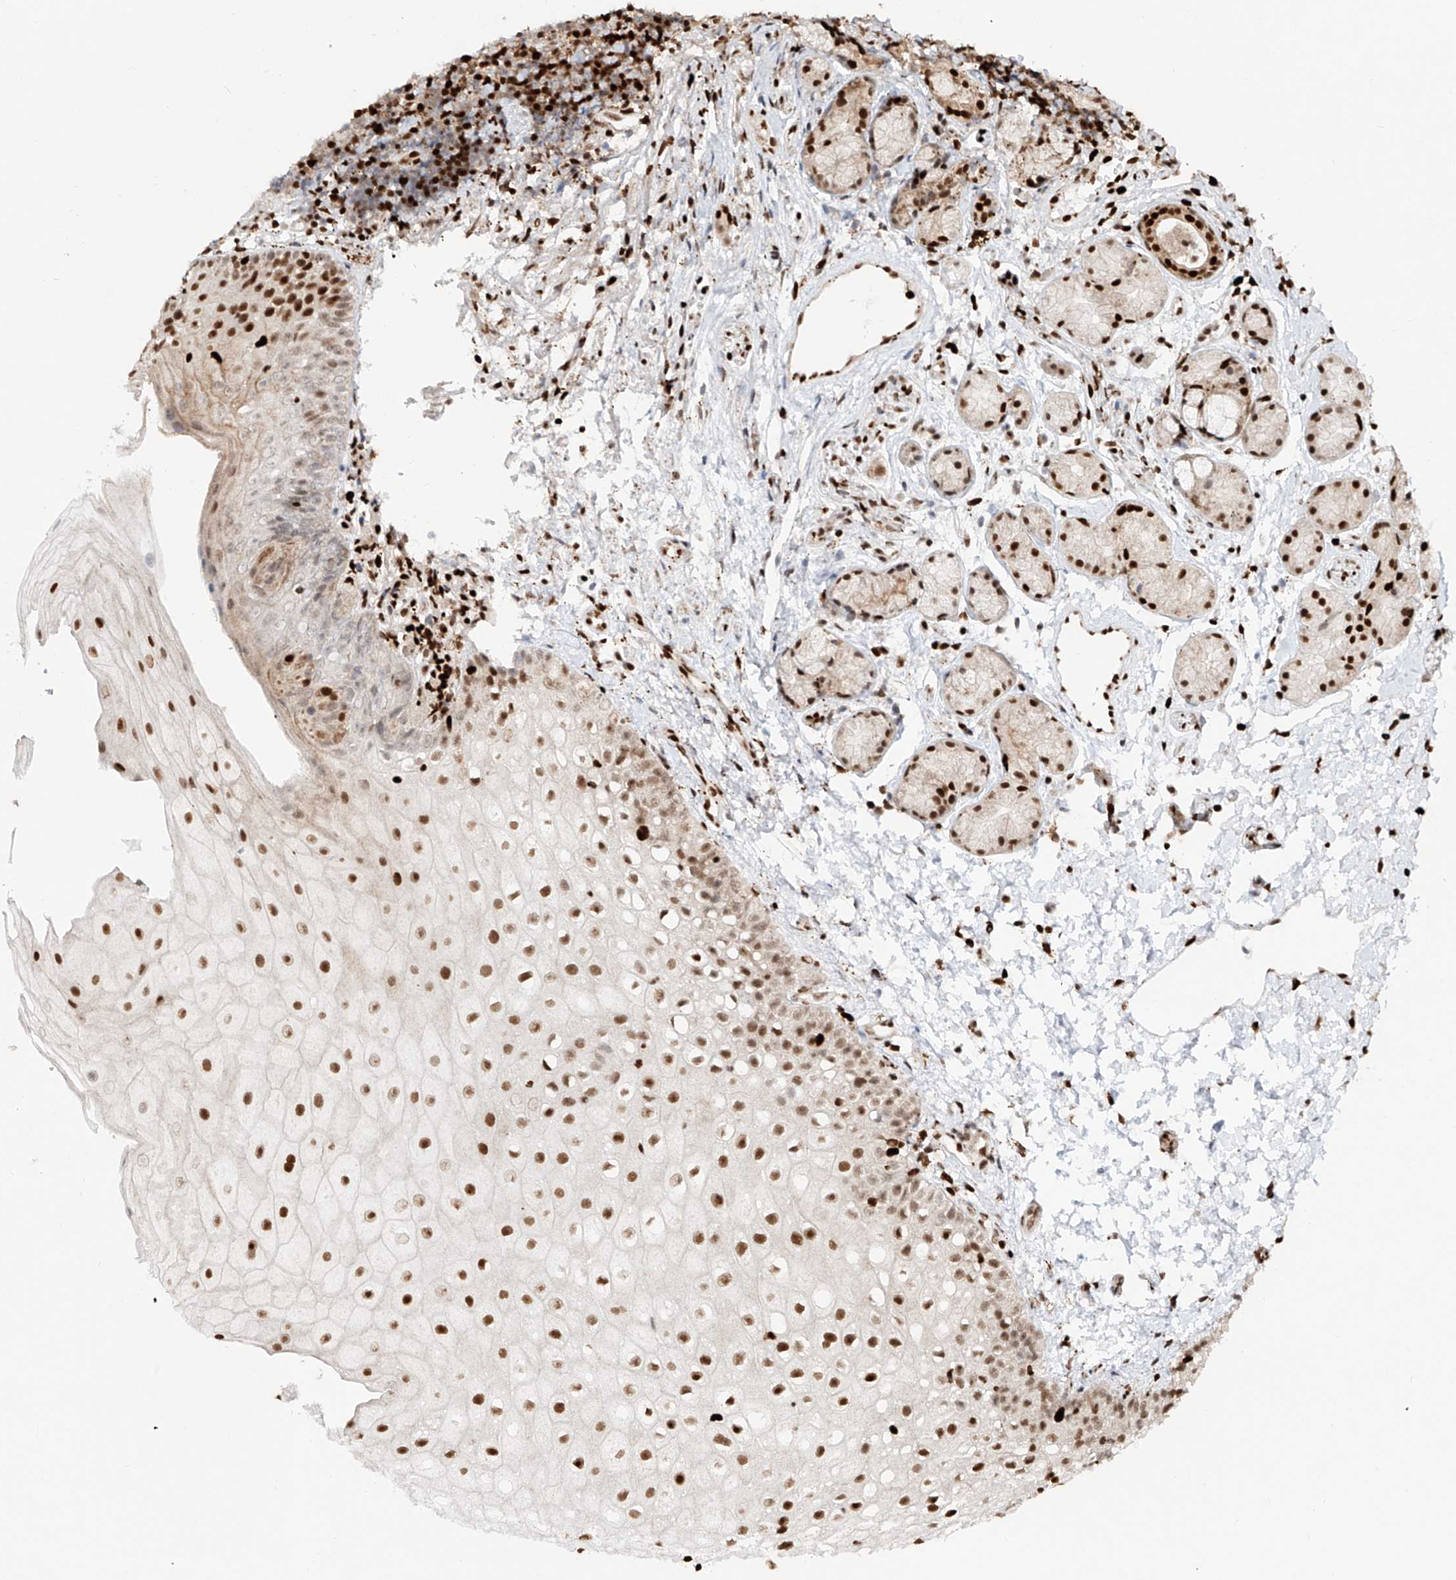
{"staining": {"intensity": "strong", "quantity": "25%-75%", "location": "nuclear"}, "tissue": "oral mucosa", "cell_type": "Squamous epithelial cells", "image_type": "normal", "snomed": [{"axis": "morphology", "description": "Normal tissue, NOS"}, {"axis": "topography", "description": "Oral tissue"}], "caption": "The photomicrograph reveals staining of benign oral mucosa, revealing strong nuclear protein staining (brown color) within squamous epithelial cells. The protein of interest is stained brown, and the nuclei are stained in blue (DAB (3,3'-diaminobenzidine) IHC with brightfield microscopy, high magnification).", "gene": "DZIP1L", "patient": {"sex": "male", "age": 28}}